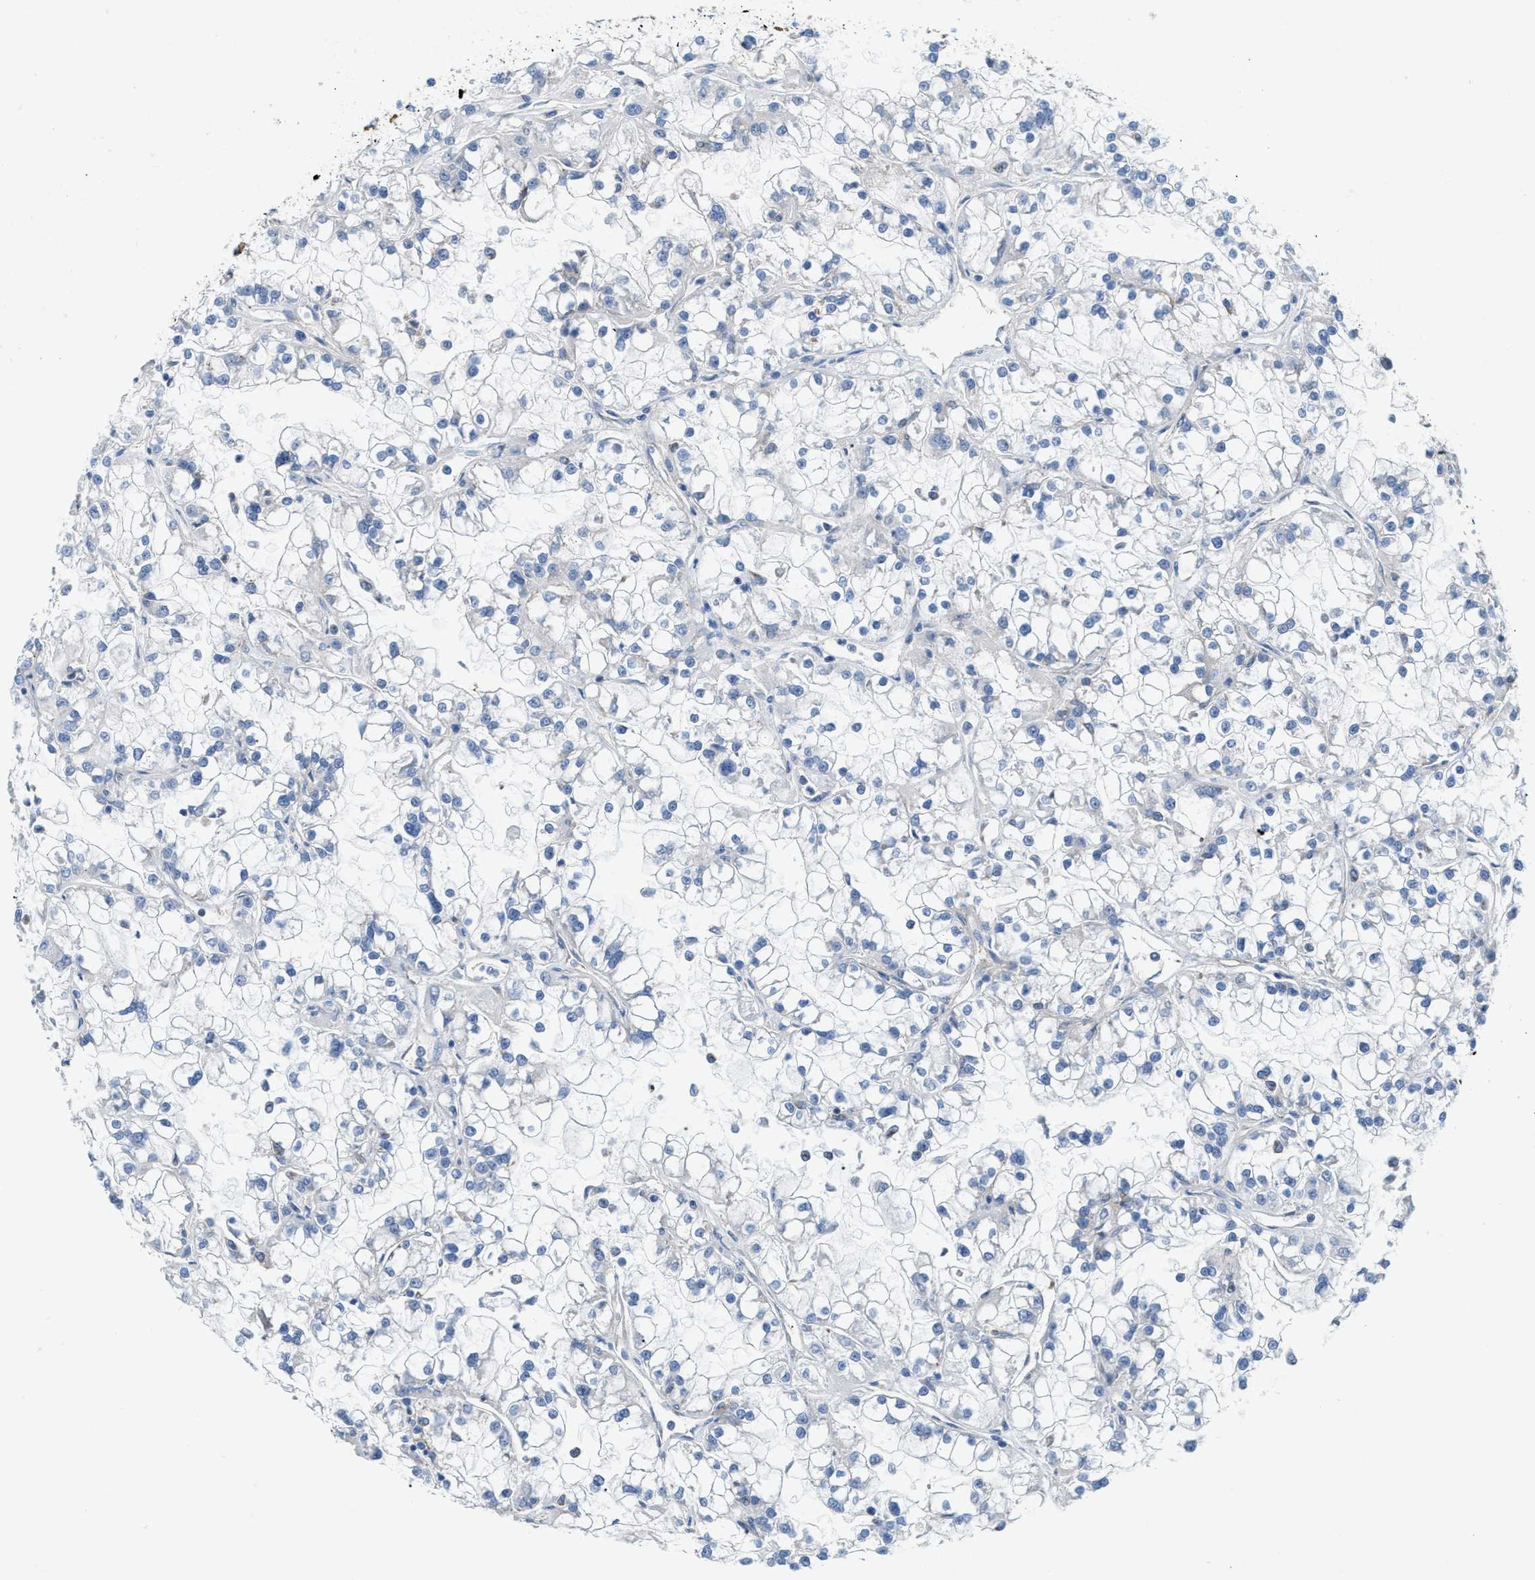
{"staining": {"intensity": "negative", "quantity": "none", "location": "none"}, "tissue": "renal cancer", "cell_type": "Tumor cells", "image_type": "cancer", "snomed": [{"axis": "morphology", "description": "Adenocarcinoma, NOS"}, {"axis": "topography", "description": "Kidney"}], "caption": "This is an immunohistochemistry (IHC) photomicrograph of human renal cancer (adenocarcinoma). There is no expression in tumor cells.", "gene": "JADE1", "patient": {"sex": "female", "age": 52}}